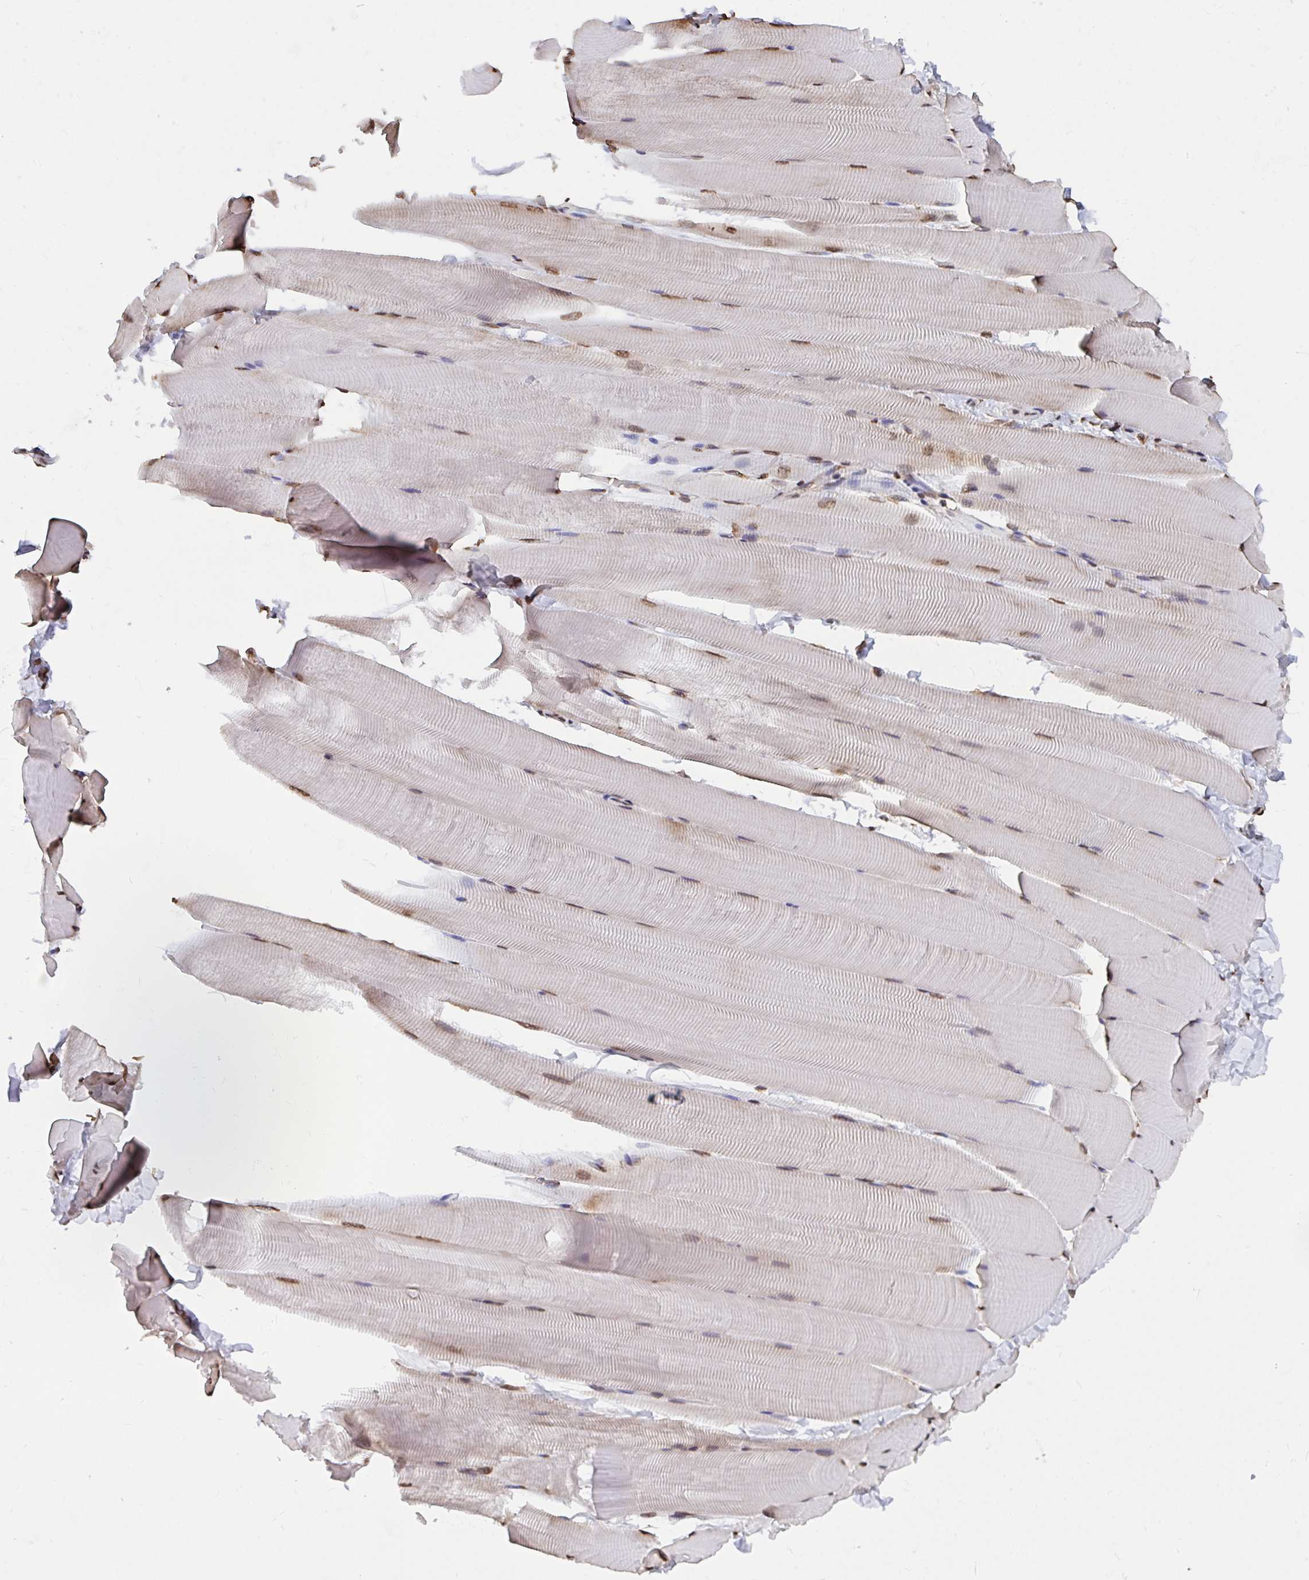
{"staining": {"intensity": "moderate", "quantity": ">75%", "location": "nuclear"}, "tissue": "skeletal muscle", "cell_type": "Myocytes", "image_type": "normal", "snomed": [{"axis": "morphology", "description": "Normal tissue, NOS"}, {"axis": "topography", "description": "Skeletal muscle"}], "caption": "Immunohistochemical staining of benign skeletal muscle shows moderate nuclear protein positivity in approximately >75% of myocytes.", "gene": "SYNCRIP", "patient": {"sex": "male", "age": 25}}